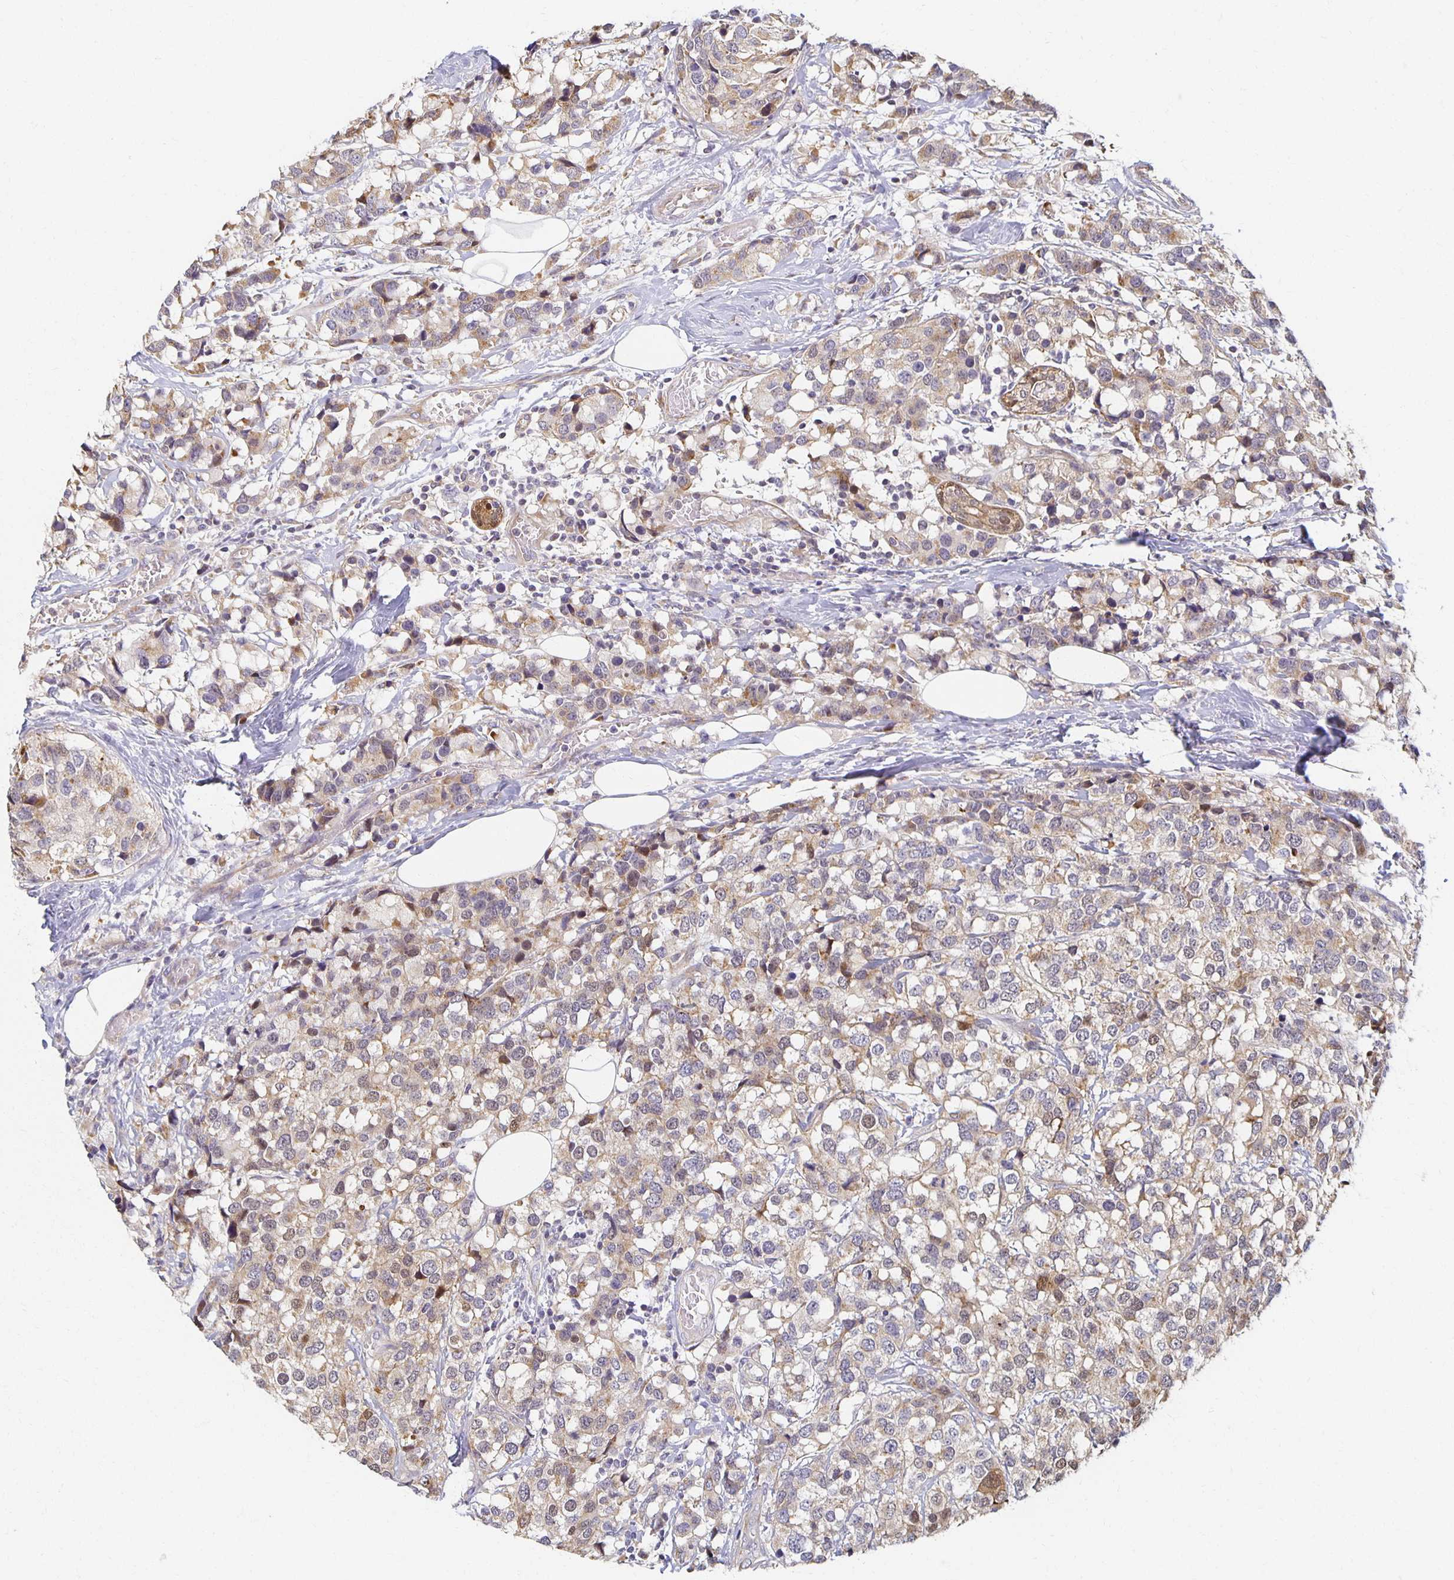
{"staining": {"intensity": "weak", "quantity": "25%-75%", "location": "cytoplasmic/membranous"}, "tissue": "breast cancer", "cell_type": "Tumor cells", "image_type": "cancer", "snomed": [{"axis": "morphology", "description": "Lobular carcinoma"}, {"axis": "topography", "description": "Breast"}], "caption": "Immunohistochemistry (IHC) staining of lobular carcinoma (breast), which displays low levels of weak cytoplasmic/membranous positivity in approximately 25%-75% of tumor cells indicating weak cytoplasmic/membranous protein expression. The staining was performed using DAB (3,3'-diaminobenzidine) (brown) for protein detection and nuclei were counterstained in hematoxylin (blue).", "gene": "SORL1", "patient": {"sex": "female", "age": 59}}